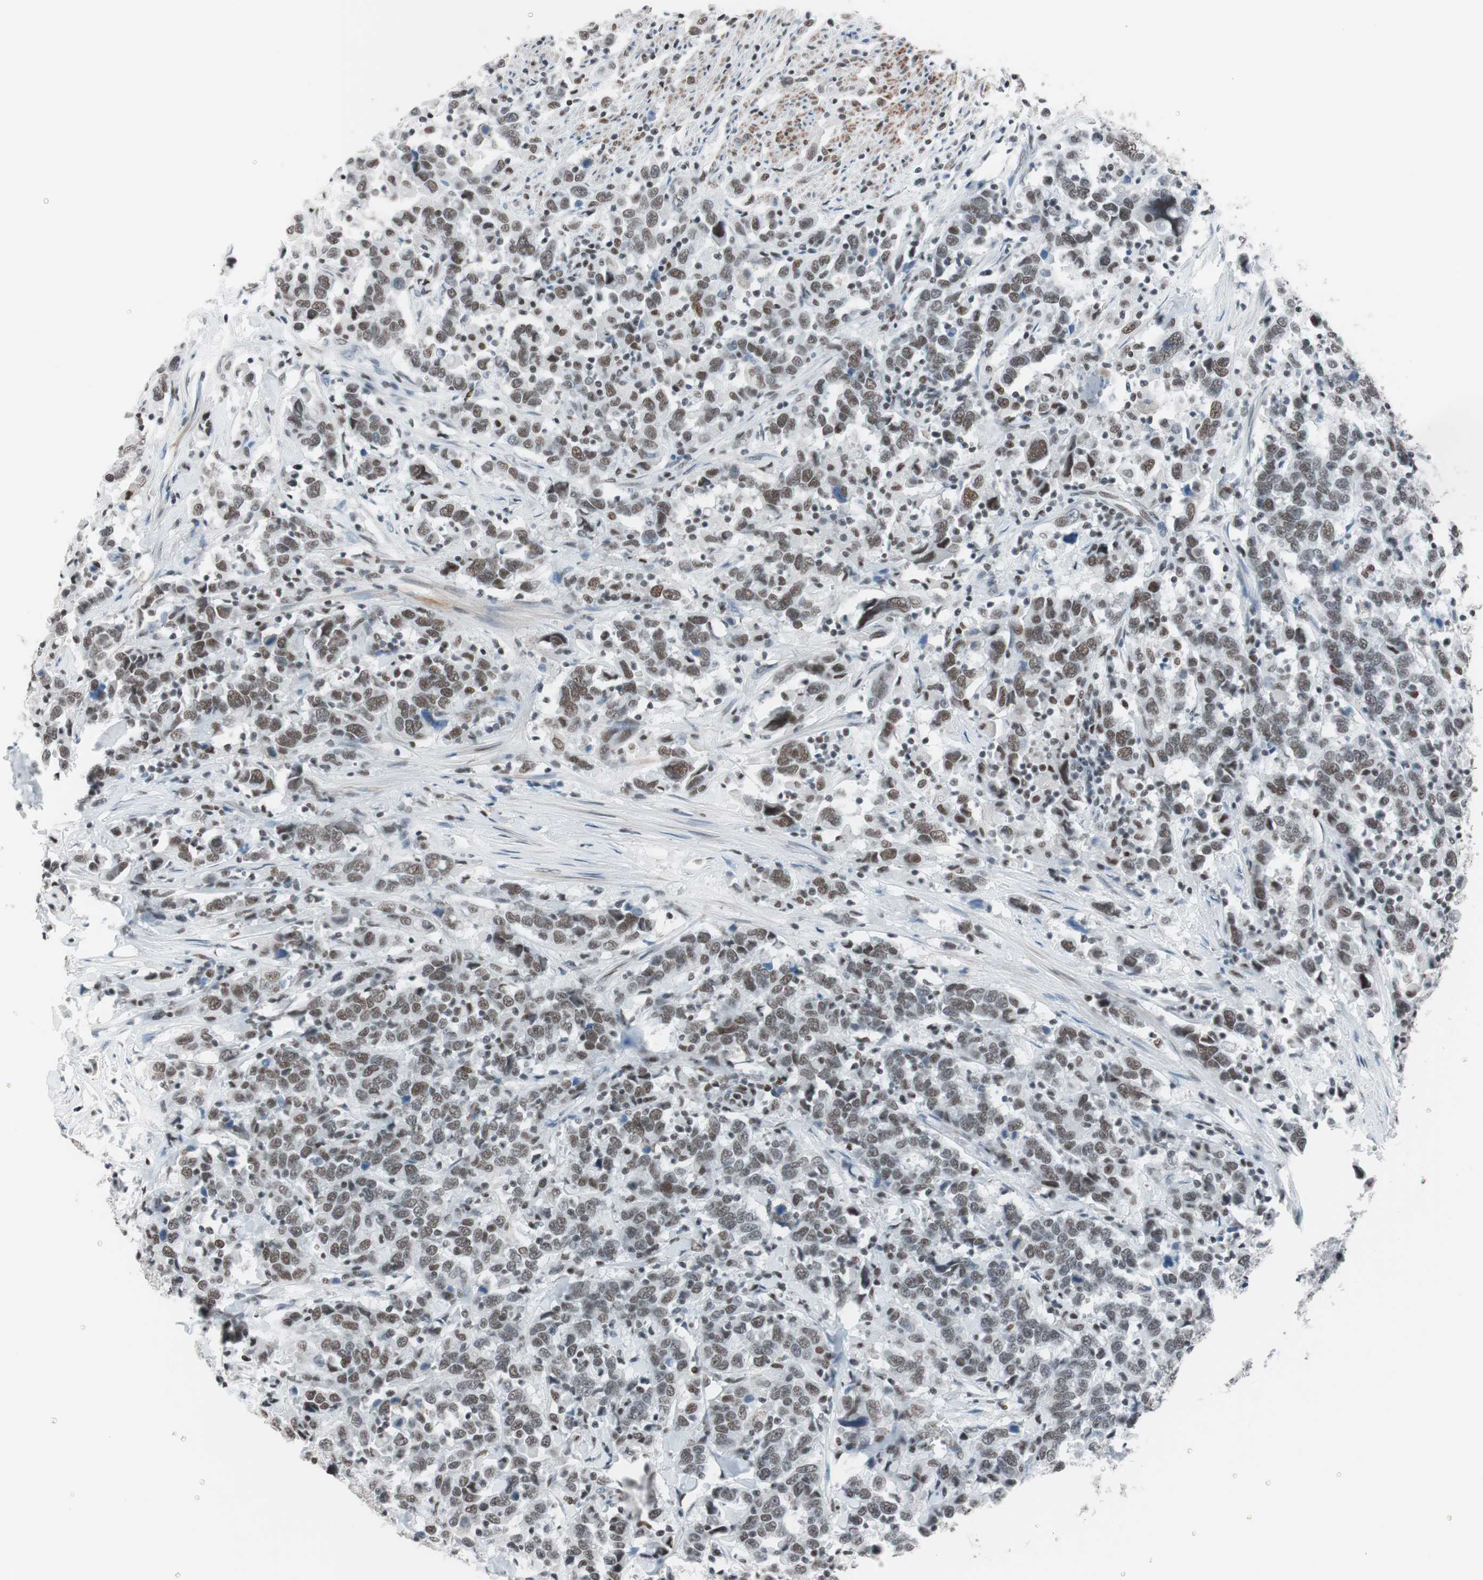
{"staining": {"intensity": "moderate", "quantity": ">75%", "location": "nuclear"}, "tissue": "urothelial cancer", "cell_type": "Tumor cells", "image_type": "cancer", "snomed": [{"axis": "morphology", "description": "Urothelial carcinoma, High grade"}, {"axis": "topography", "description": "Urinary bladder"}], "caption": "Immunohistochemistry (IHC) of urothelial carcinoma (high-grade) shows medium levels of moderate nuclear staining in approximately >75% of tumor cells.", "gene": "ARID1A", "patient": {"sex": "male", "age": 61}}